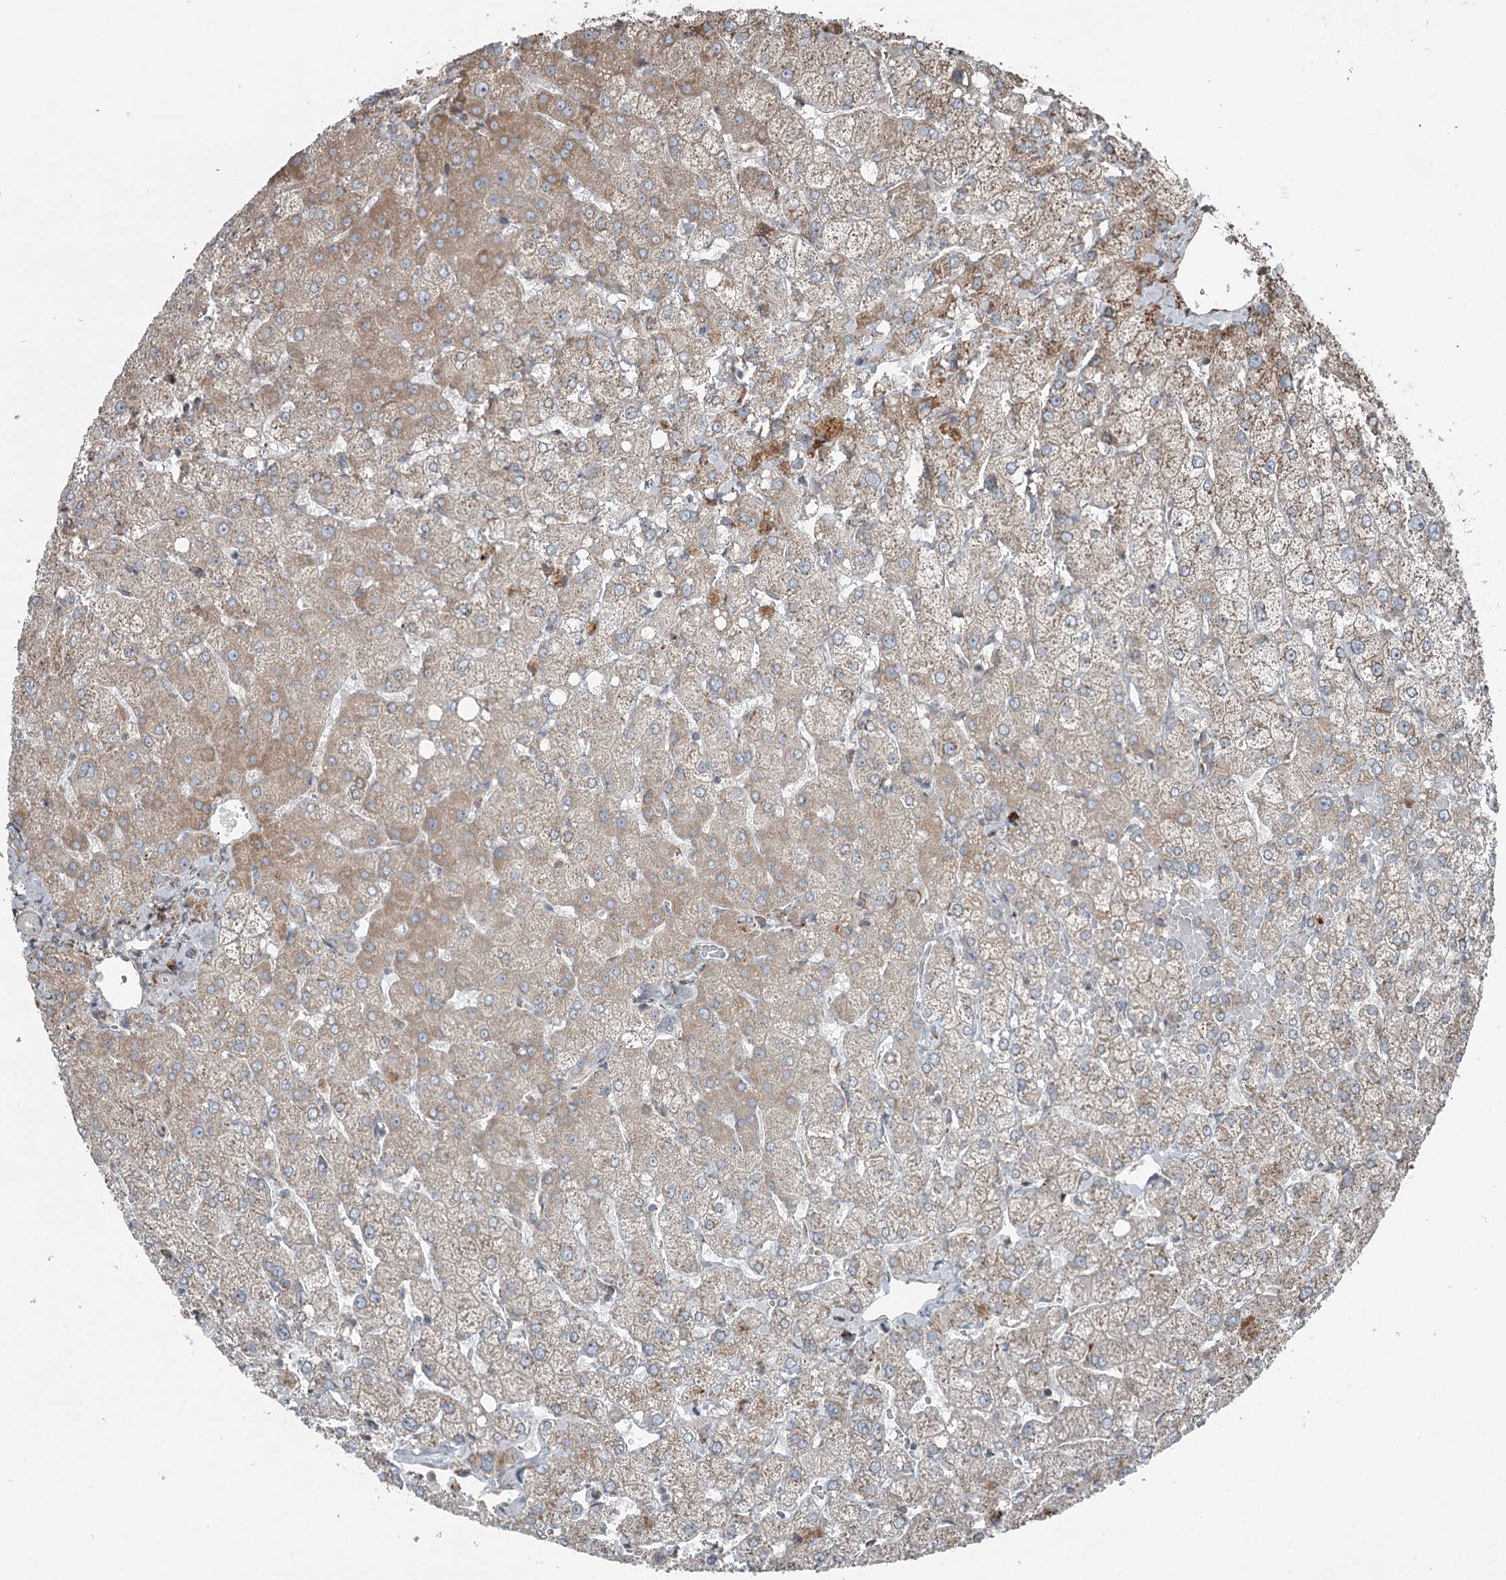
{"staining": {"intensity": "negative", "quantity": "none", "location": "none"}, "tissue": "liver", "cell_type": "Cholangiocytes", "image_type": "normal", "snomed": [{"axis": "morphology", "description": "Normal tissue, NOS"}, {"axis": "topography", "description": "Liver"}], "caption": "The histopathology image demonstrates no significant expression in cholangiocytes of liver.", "gene": "RASSF8", "patient": {"sex": "female", "age": 54}}